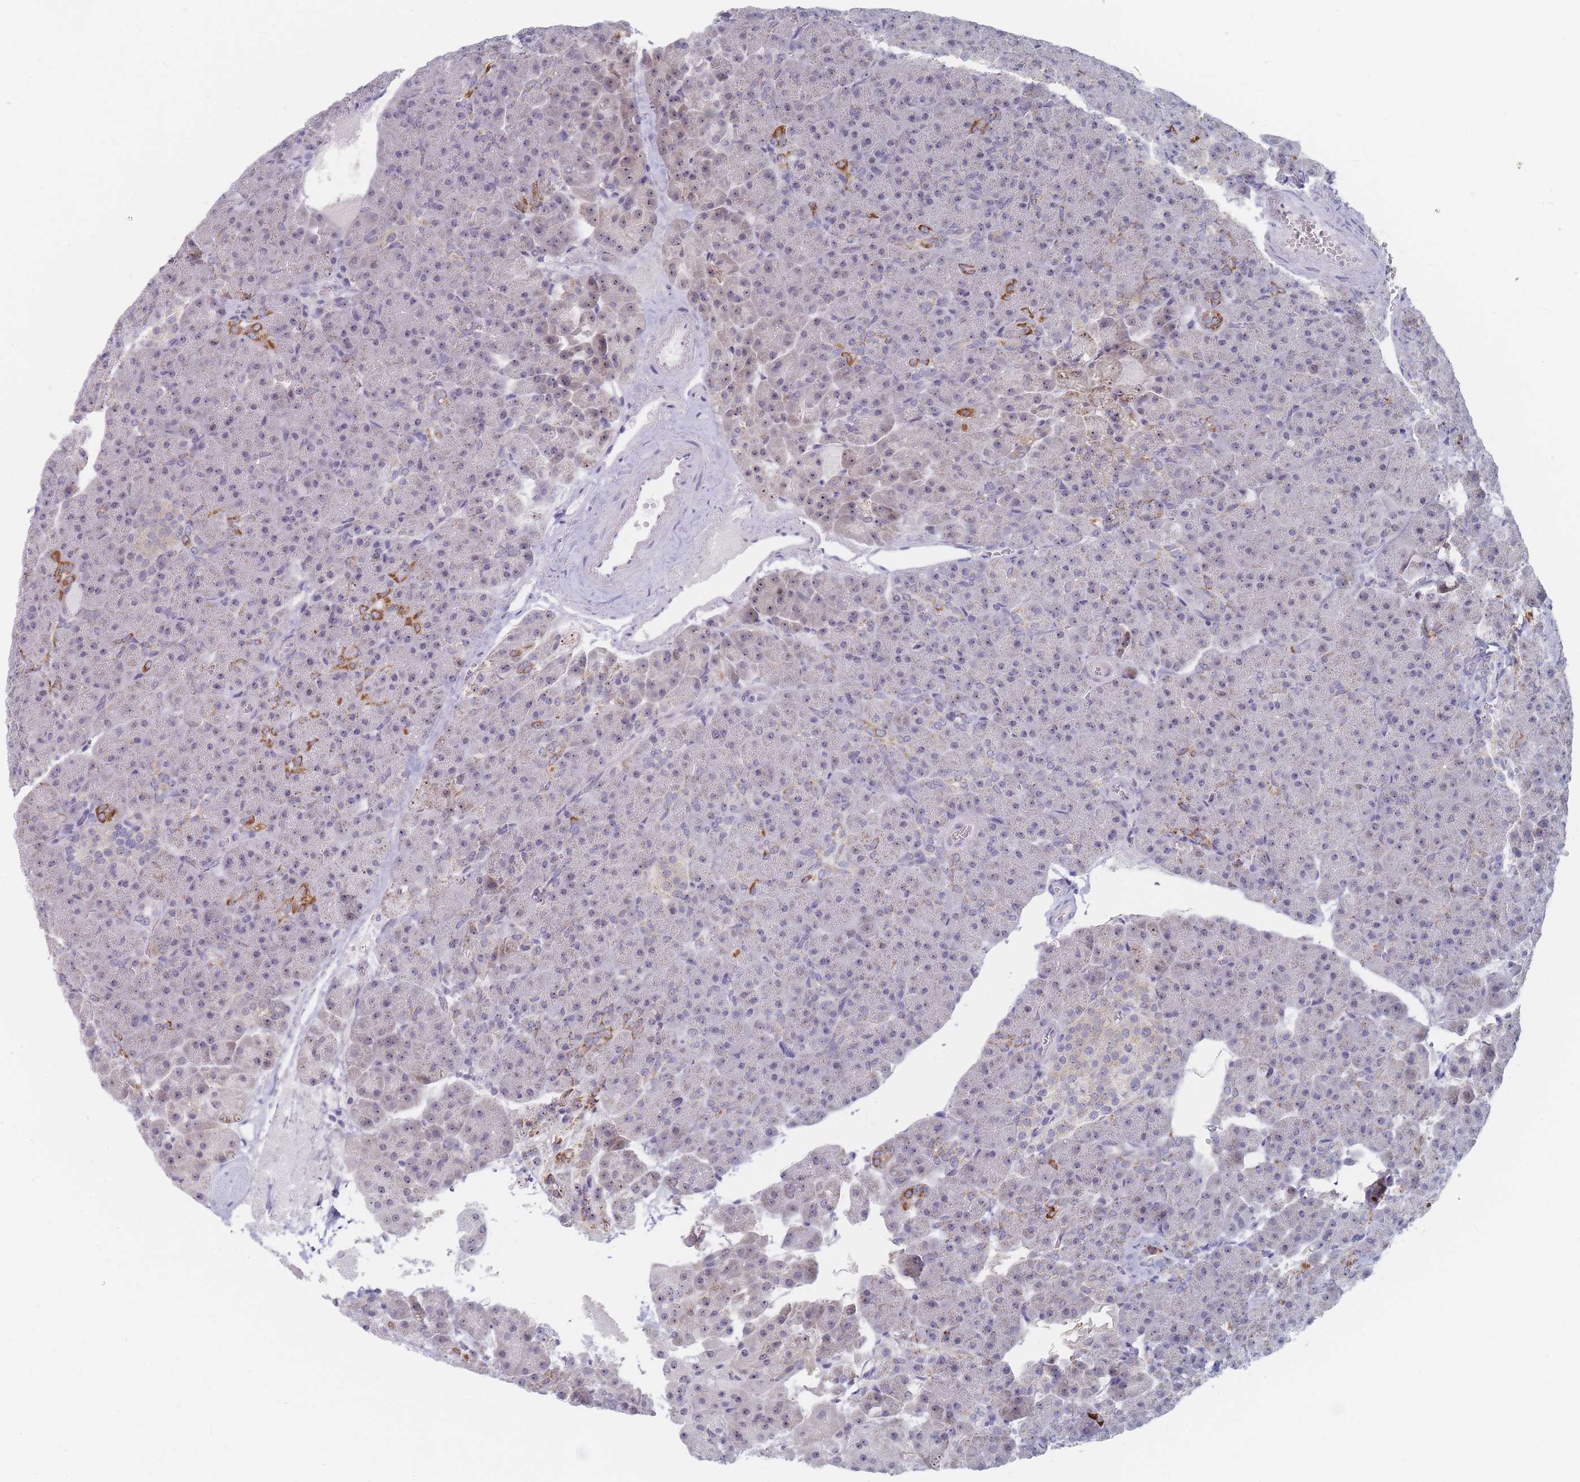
{"staining": {"intensity": "strong", "quantity": "<25%", "location": "cytoplasmic/membranous,nuclear"}, "tissue": "pancreas", "cell_type": "Exocrine glandular cells", "image_type": "normal", "snomed": [{"axis": "morphology", "description": "Normal tissue, NOS"}, {"axis": "topography", "description": "Pancreas"}], "caption": "DAB immunohistochemical staining of benign human pancreas displays strong cytoplasmic/membranous,nuclear protein staining in approximately <25% of exocrine glandular cells.", "gene": "RNF8", "patient": {"sex": "female", "age": 74}}